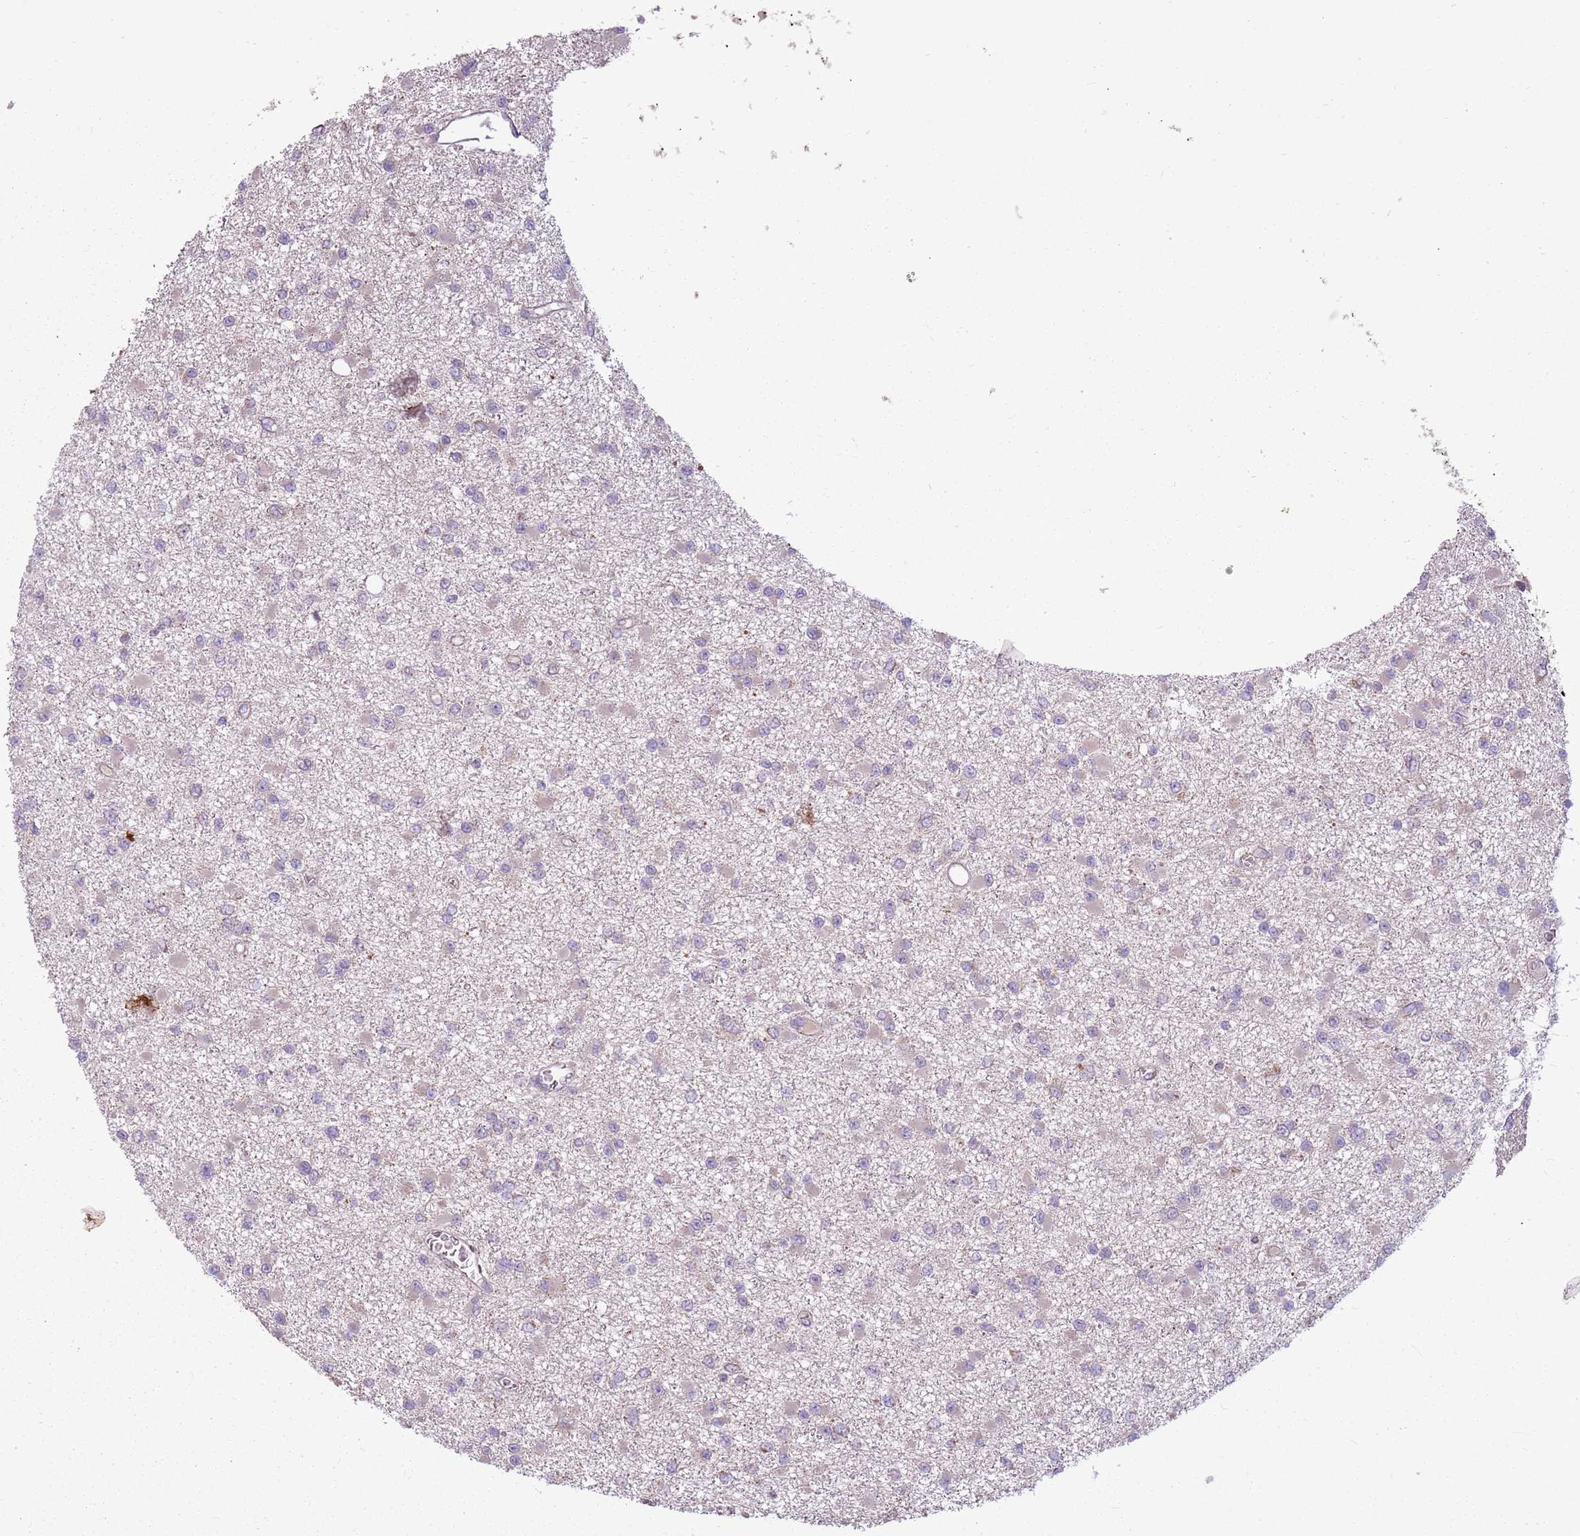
{"staining": {"intensity": "negative", "quantity": "none", "location": "none"}, "tissue": "glioma", "cell_type": "Tumor cells", "image_type": "cancer", "snomed": [{"axis": "morphology", "description": "Glioma, malignant, Low grade"}, {"axis": "topography", "description": "Brain"}], "caption": "A high-resolution histopathology image shows IHC staining of glioma, which reveals no significant positivity in tumor cells. Nuclei are stained in blue.", "gene": "ZNF530", "patient": {"sex": "female", "age": 22}}